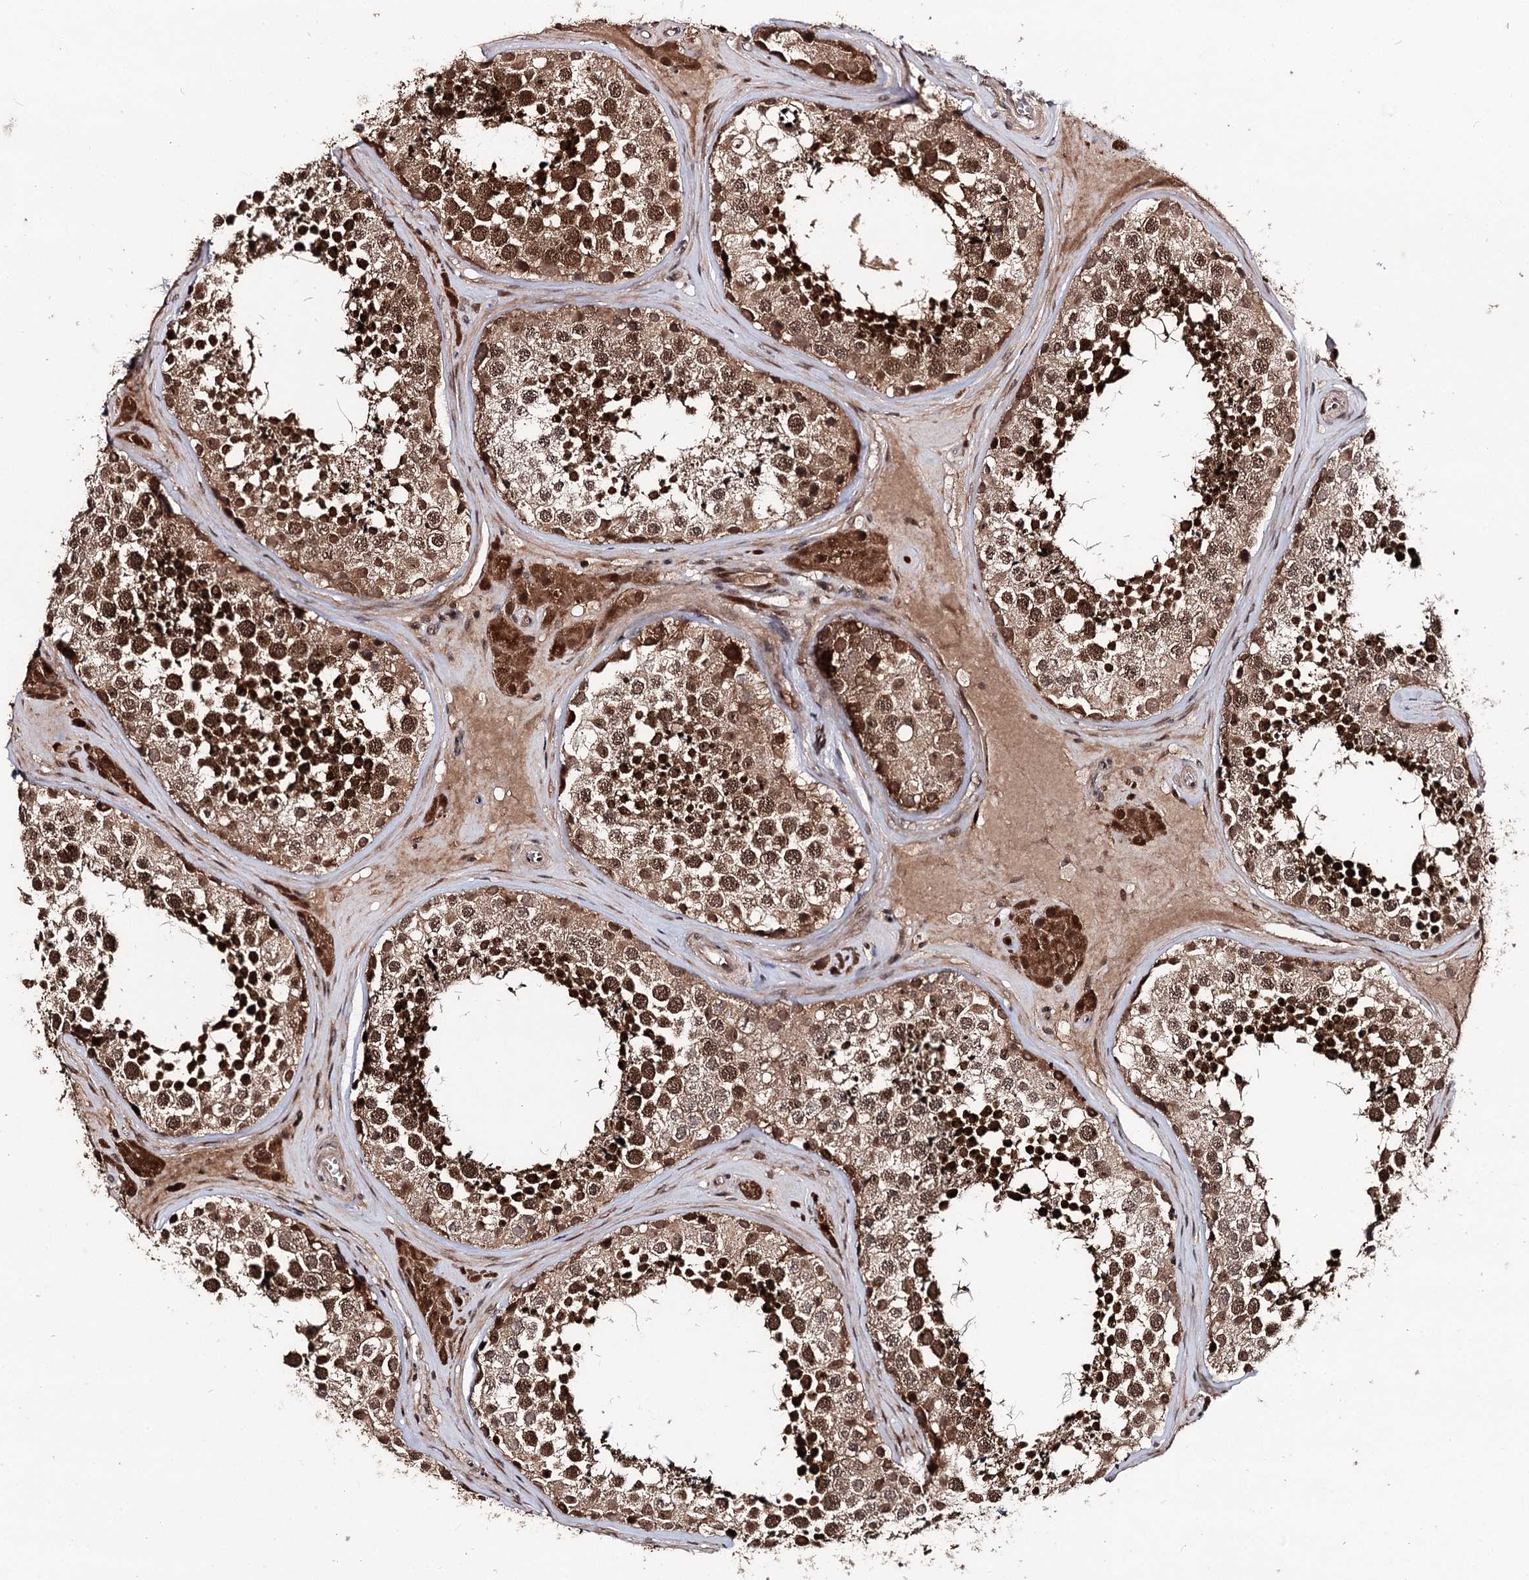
{"staining": {"intensity": "strong", "quantity": ">75%", "location": "cytoplasmic/membranous,nuclear"}, "tissue": "testis", "cell_type": "Cells in seminiferous ducts", "image_type": "normal", "snomed": [{"axis": "morphology", "description": "Normal tissue, NOS"}, {"axis": "topography", "description": "Testis"}], "caption": "Cells in seminiferous ducts display strong cytoplasmic/membranous,nuclear expression in approximately >75% of cells in unremarkable testis. The staining was performed using DAB to visualize the protein expression in brown, while the nuclei were stained in blue with hematoxylin (Magnification: 20x).", "gene": "FAM53B", "patient": {"sex": "male", "age": 46}}